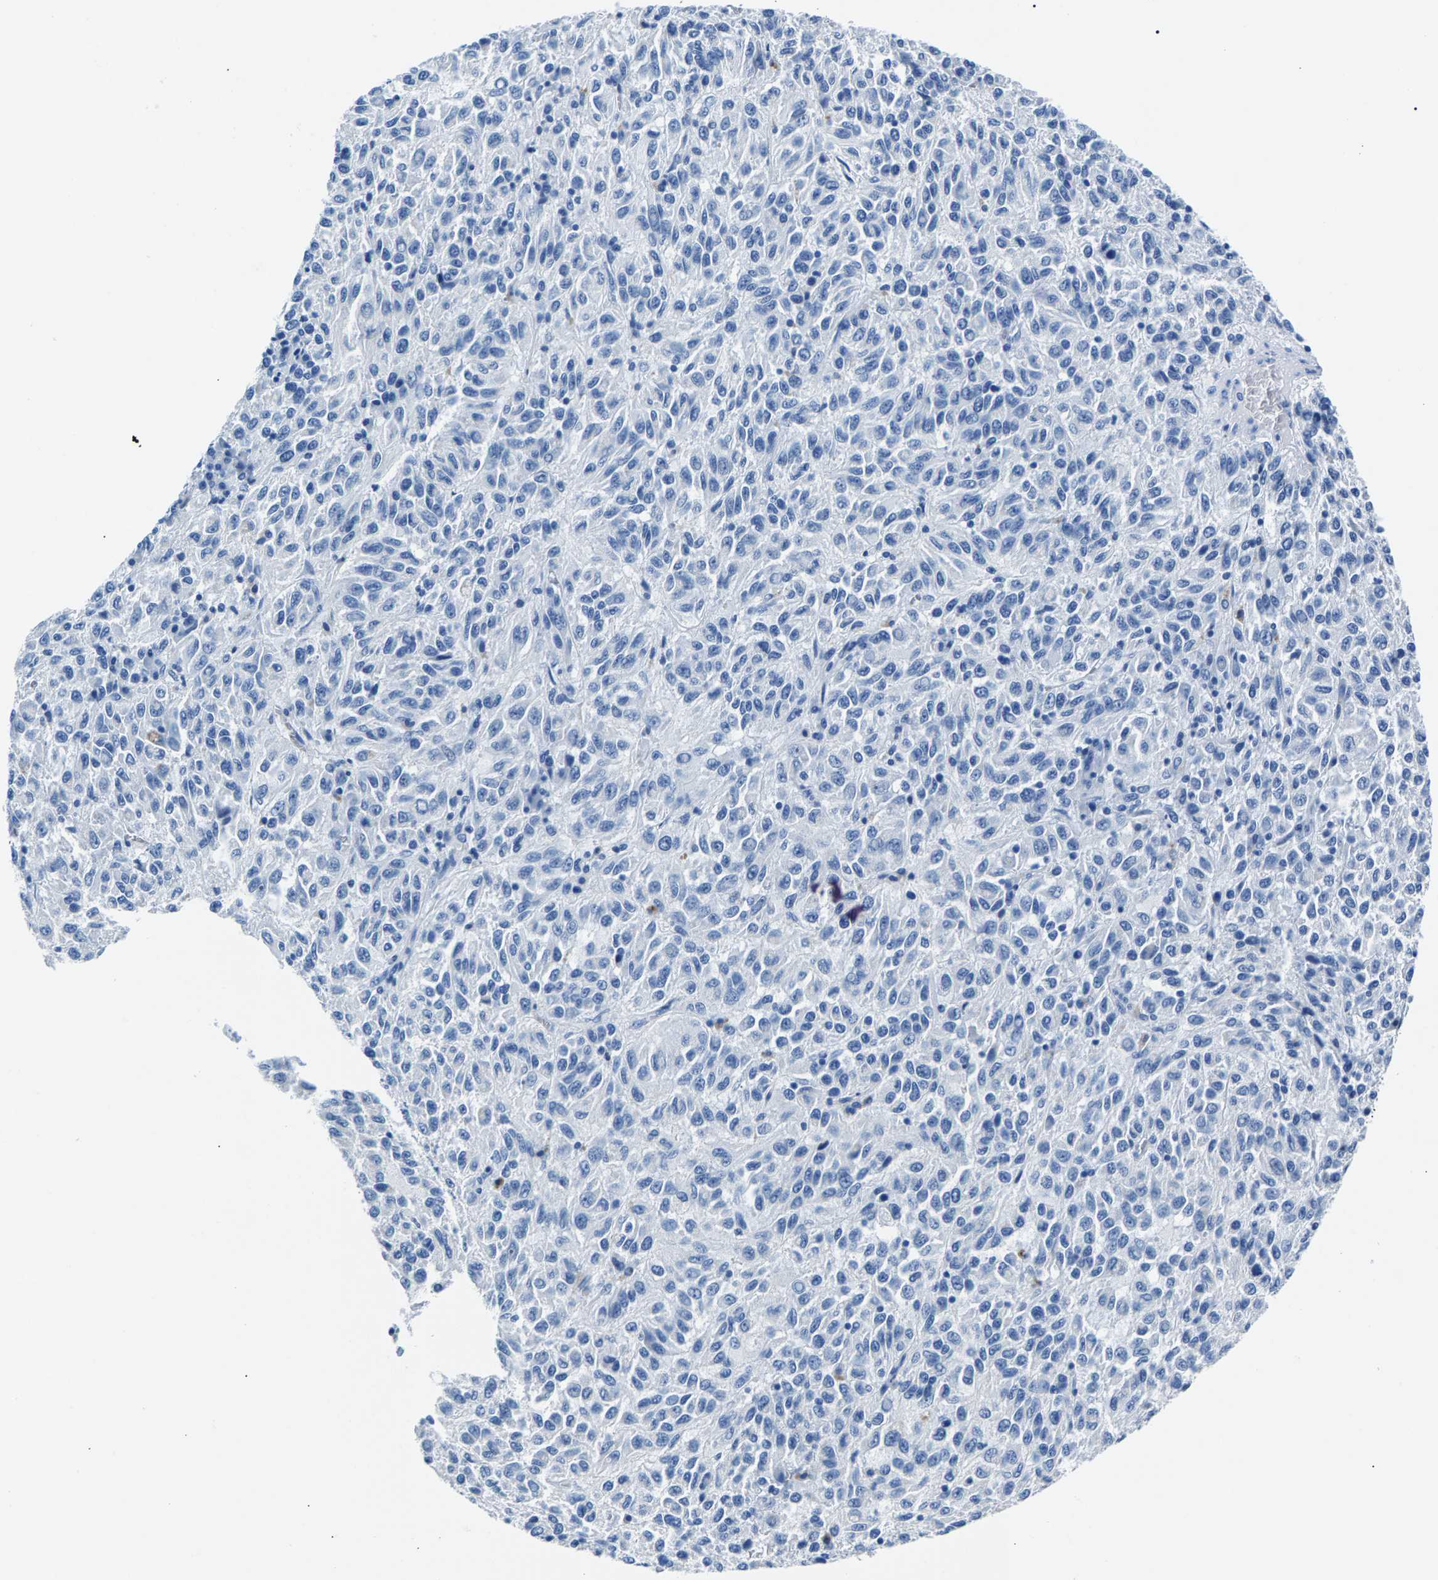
{"staining": {"intensity": "negative", "quantity": "none", "location": "none"}, "tissue": "melanoma", "cell_type": "Tumor cells", "image_type": "cancer", "snomed": [{"axis": "morphology", "description": "Malignant melanoma, Metastatic site"}, {"axis": "topography", "description": "Lung"}], "caption": "Photomicrograph shows no significant protein staining in tumor cells of melanoma.", "gene": "CPS1", "patient": {"sex": "male", "age": 64}}